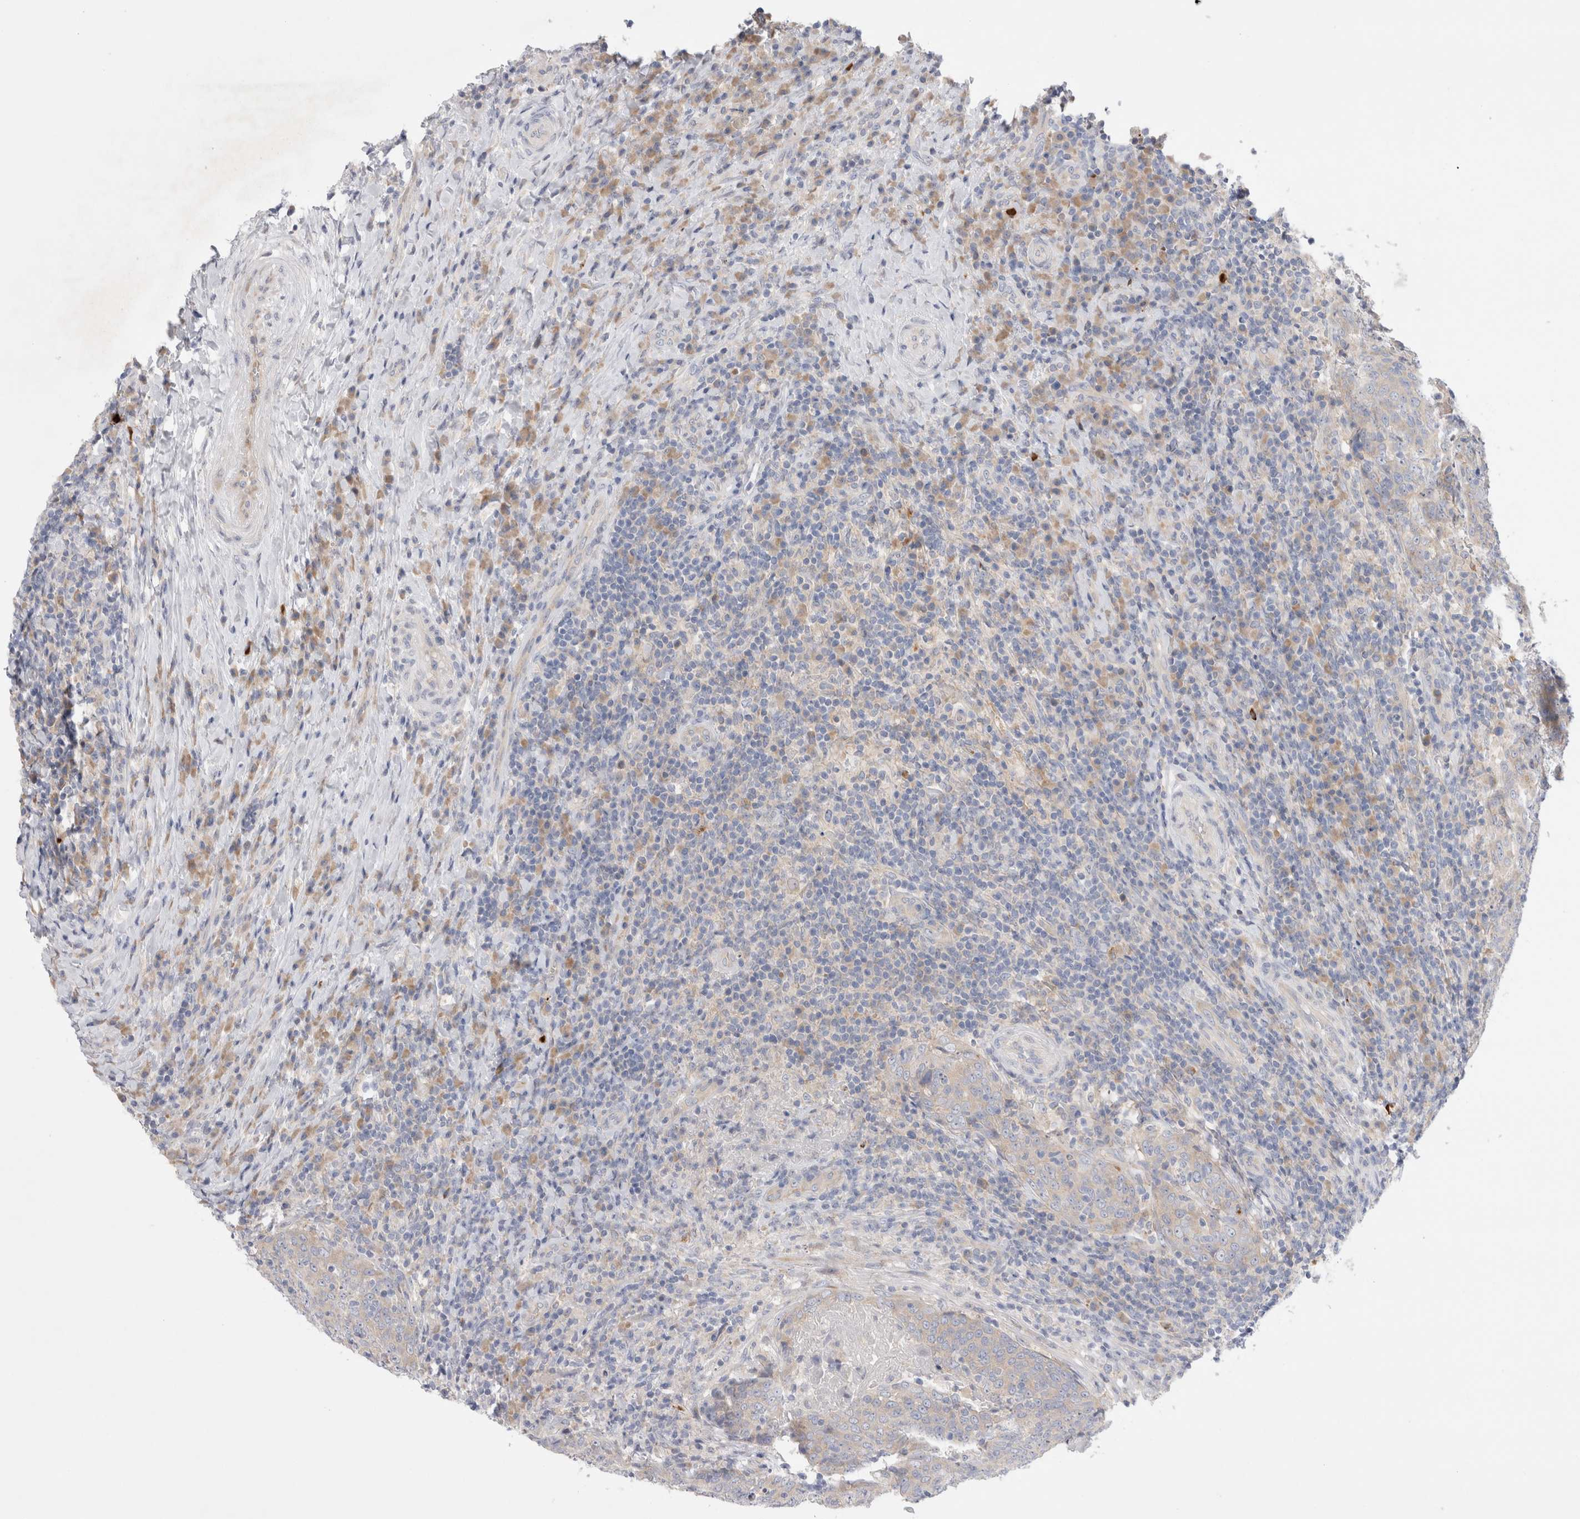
{"staining": {"intensity": "negative", "quantity": "none", "location": "none"}, "tissue": "head and neck cancer", "cell_type": "Tumor cells", "image_type": "cancer", "snomed": [{"axis": "morphology", "description": "Squamous cell carcinoma, NOS"}, {"axis": "morphology", "description": "Squamous cell carcinoma, metastatic, NOS"}, {"axis": "topography", "description": "Lymph node"}, {"axis": "topography", "description": "Head-Neck"}], "caption": "This is a photomicrograph of immunohistochemistry (IHC) staining of head and neck metastatic squamous cell carcinoma, which shows no staining in tumor cells.", "gene": "RBM12B", "patient": {"sex": "male", "age": 62}}